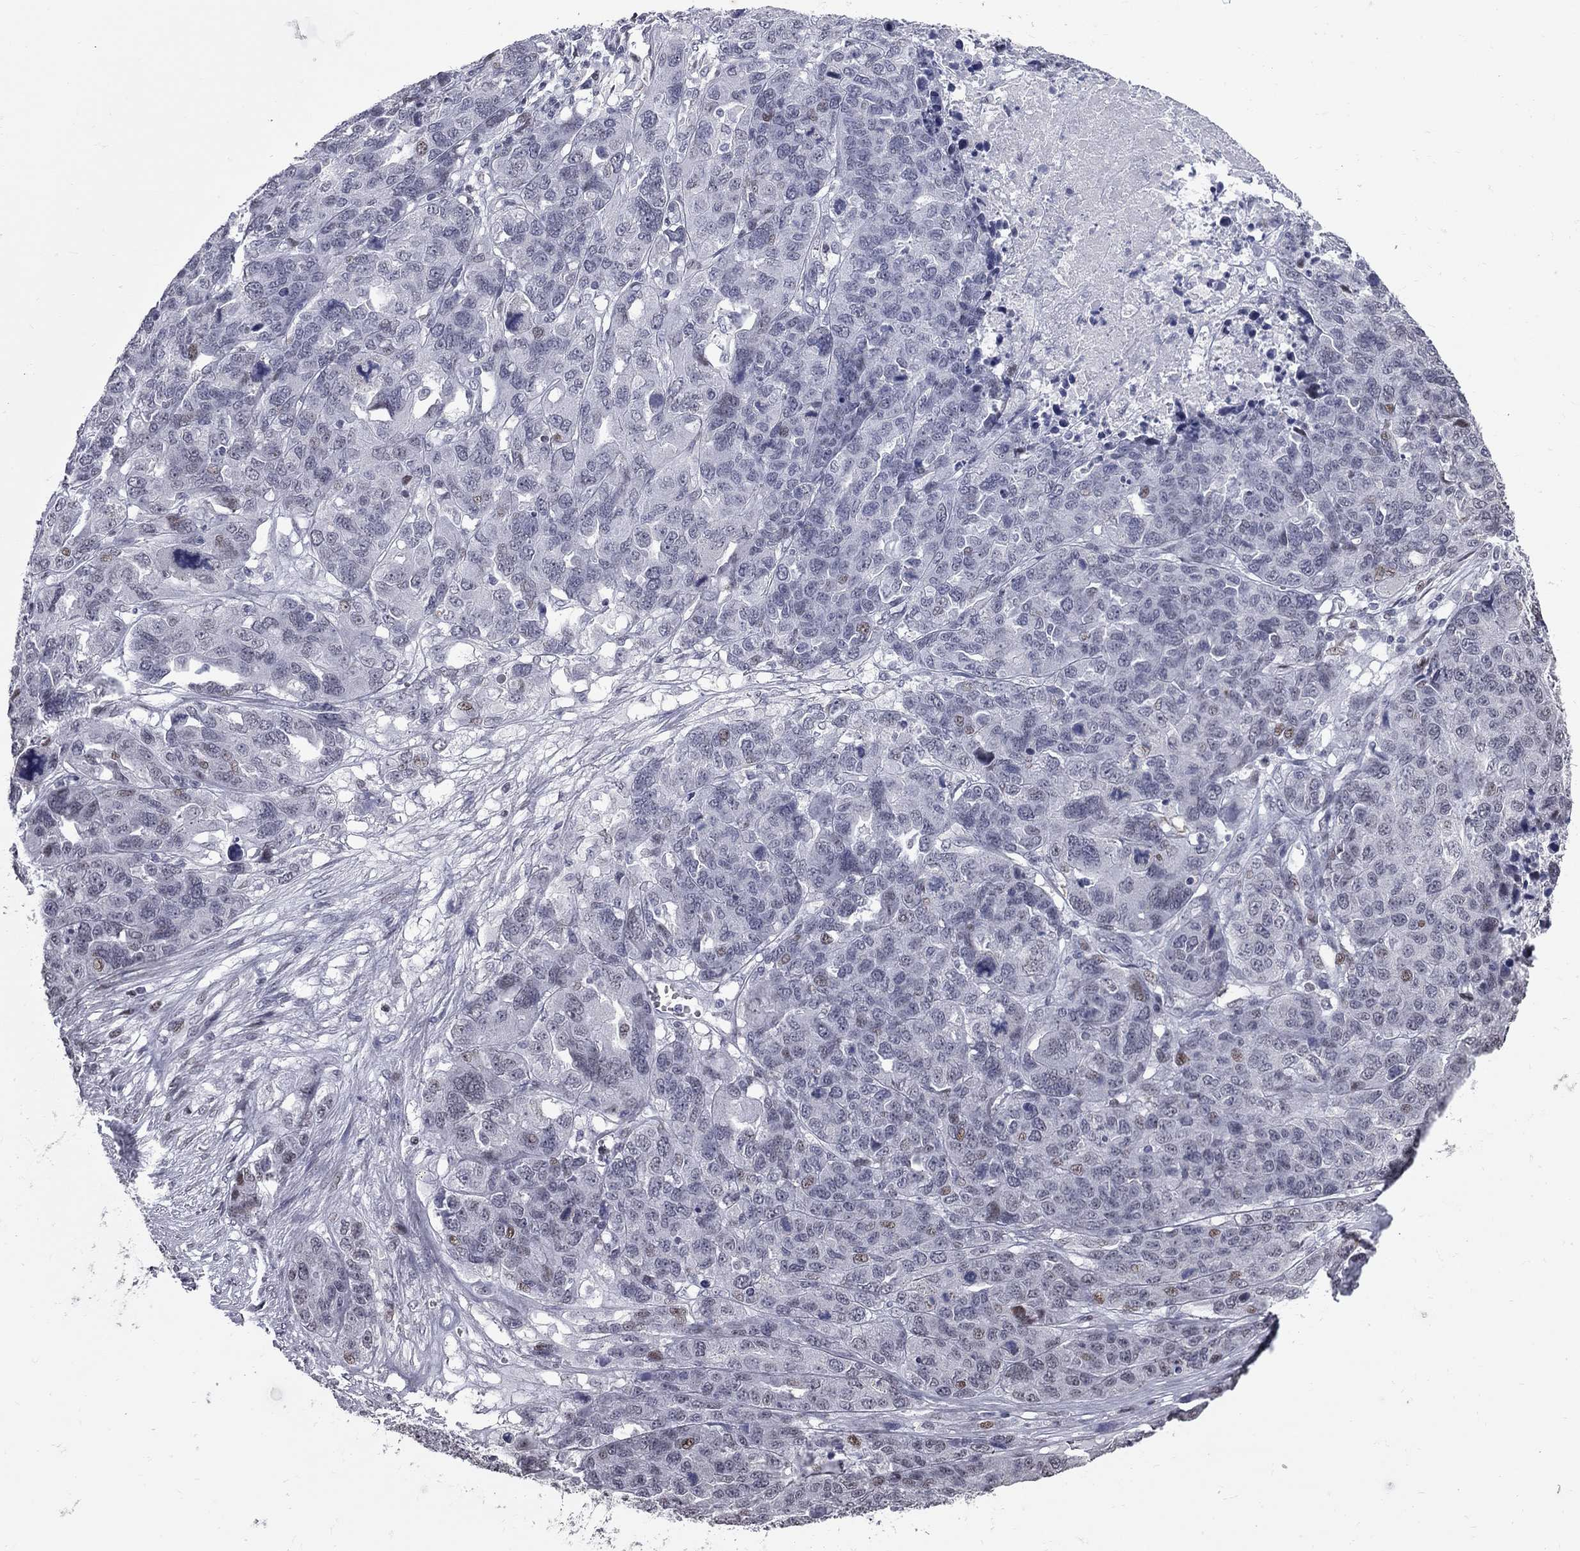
{"staining": {"intensity": "moderate", "quantity": "<25%", "location": "nuclear"}, "tissue": "ovarian cancer", "cell_type": "Tumor cells", "image_type": "cancer", "snomed": [{"axis": "morphology", "description": "Cystadenocarcinoma, serous, NOS"}, {"axis": "topography", "description": "Ovary"}], "caption": "DAB (3,3'-diaminobenzidine) immunohistochemical staining of human ovarian cancer displays moderate nuclear protein expression in approximately <25% of tumor cells.", "gene": "ZNF154", "patient": {"sex": "female", "age": 87}}